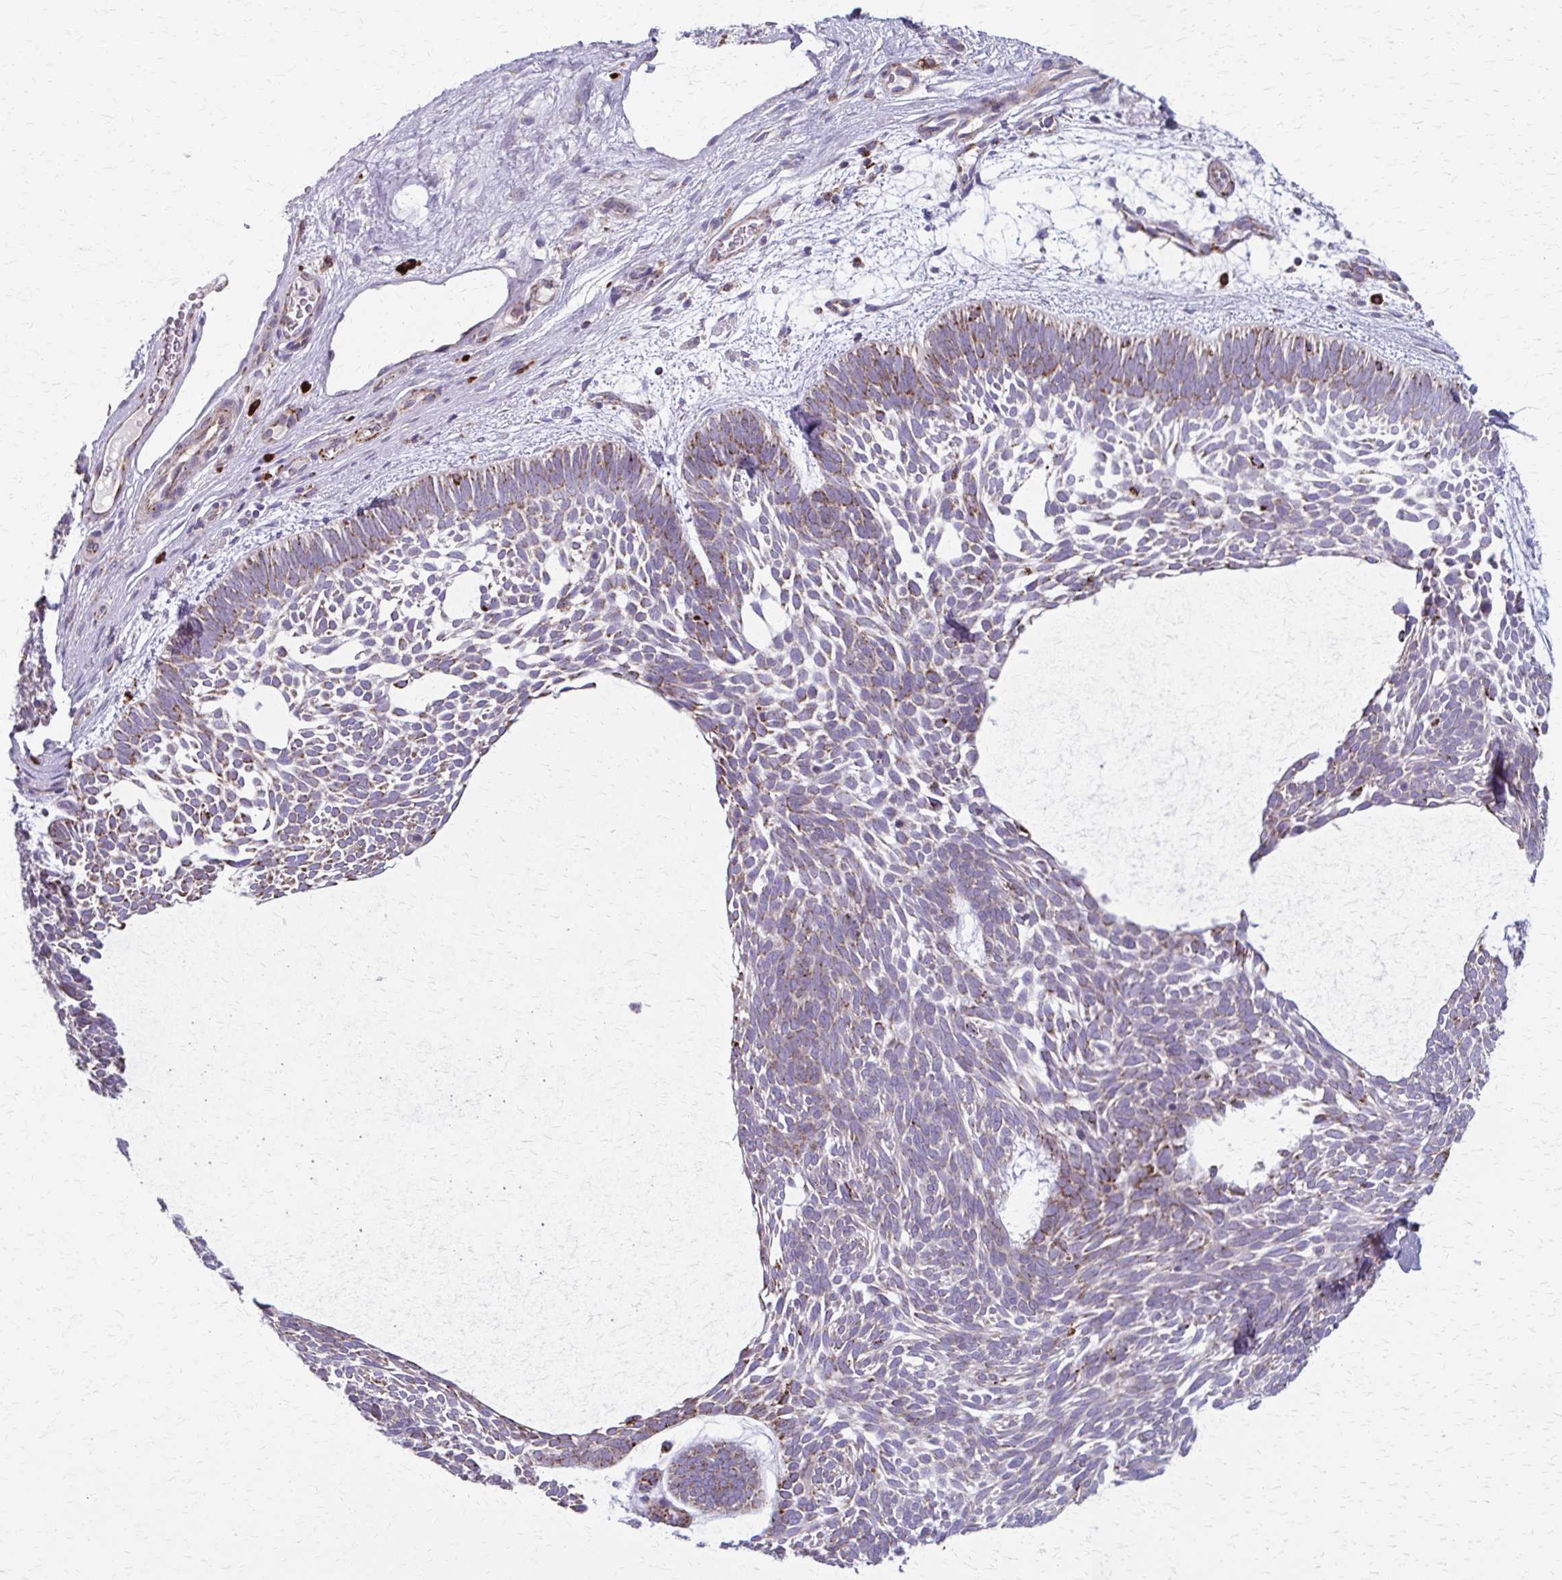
{"staining": {"intensity": "moderate", "quantity": "25%-75%", "location": "cytoplasmic/membranous"}, "tissue": "skin cancer", "cell_type": "Tumor cells", "image_type": "cancer", "snomed": [{"axis": "morphology", "description": "Basal cell carcinoma"}, {"axis": "topography", "description": "Skin"}, {"axis": "topography", "description": "Skin of face"}], "caption": "Basal cell carcinoma (skin) stained with DAB IHC exhibits medium levels of moderate cytoplasmic/membranous positivity in about 25%-75% of tumor cells.", "gene": "TVP23A", "patient": {"sex": "male", "age": 83}}